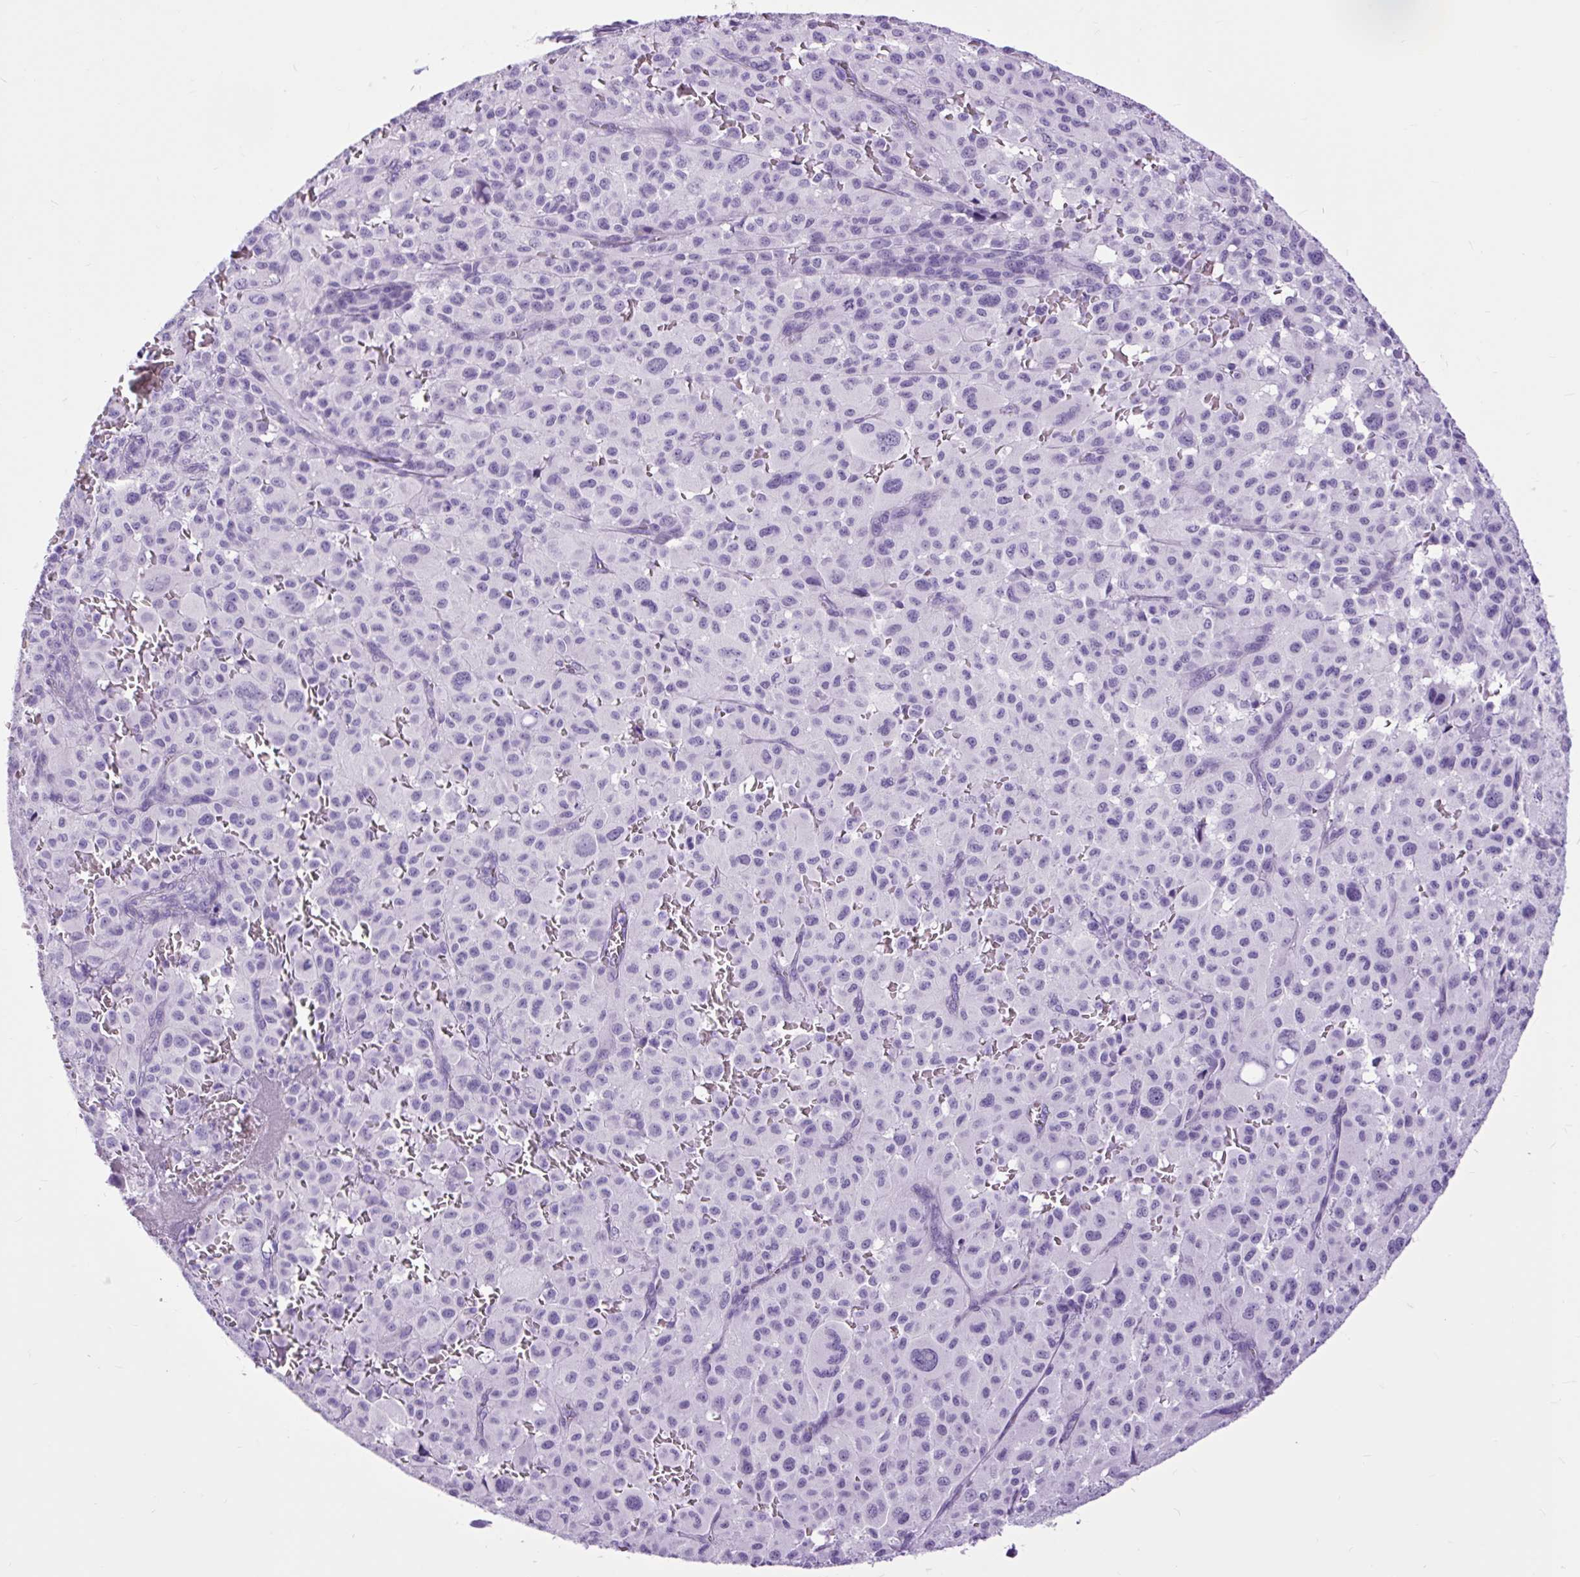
{"staining": {"intensity": "negative", "quantity": "none", "location": "none"}, "tissue": "melanoma", "cell_type": "Tumor cells", "image_type": "cancer", "snomed": [{"axis": "morphology", "description": "Malignant melanoma, NOS"}, {"axis": "topography", "description": "Skin"}], "caption": "Tumor cells are negative for protein expression in human malignant melanoma.", "gene": "DPP6", "patient": {"sex": "female", "age": 74}}